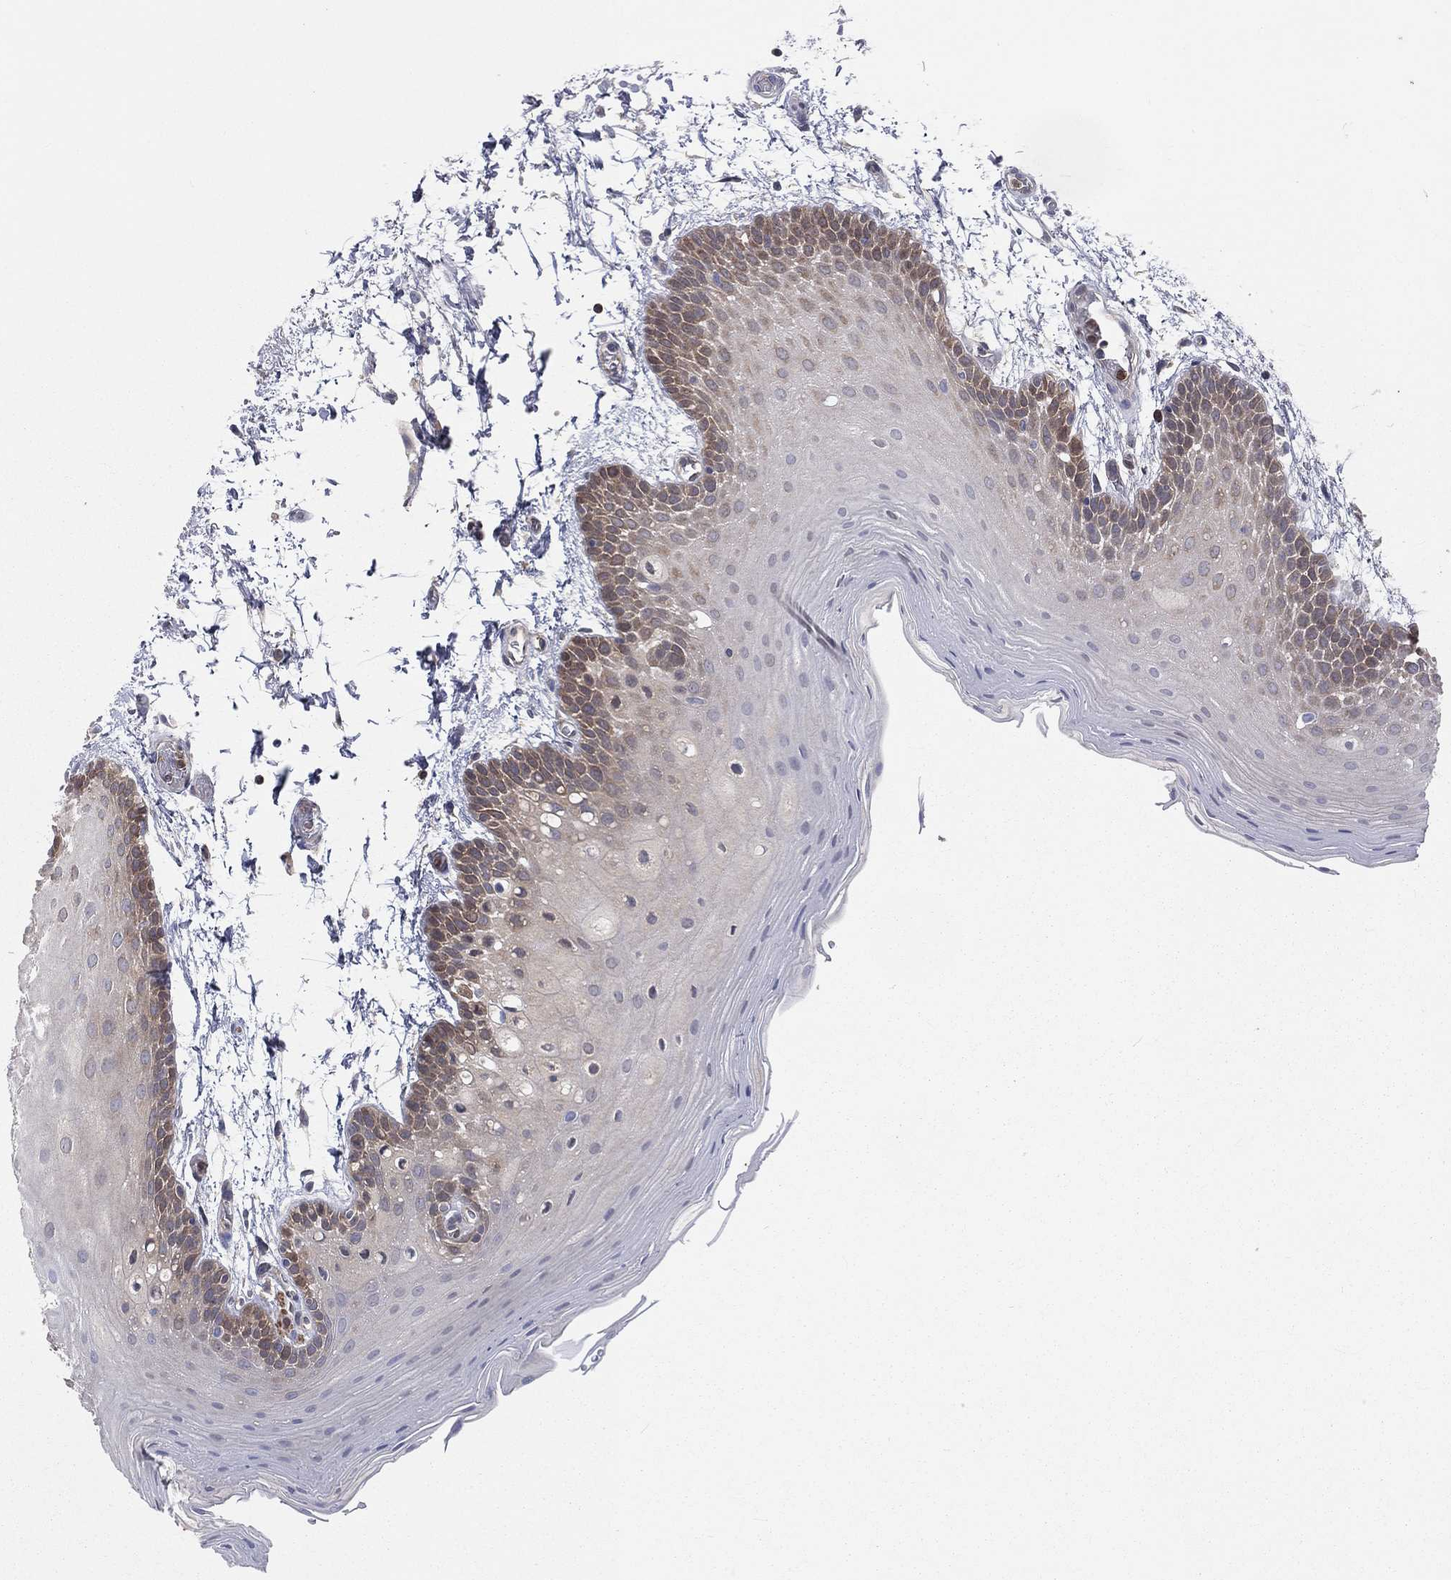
{"staining": {"intensity": "moderate", "quantity": "<25%", "location": "cytoplasmic/membranous"}, "tissue": "oral mucosa", "cell_type": "Squamous epithelial cells", "image_type": "normal", "snomed": [{"axis": "morphology", "description": "Normal tissue, NOS"}, {"axis": "topography", "description": "Oral tissue"}], "caption": "This is a micrograph of immunohistochemistry (IHC) staining of normal oral mucosa, which shows moderate staining in the cytoplasmic/membranous of squamous epithelial cells.", "gene": "TBC1D2", "patient": {"sex": "male", "age": 62}}